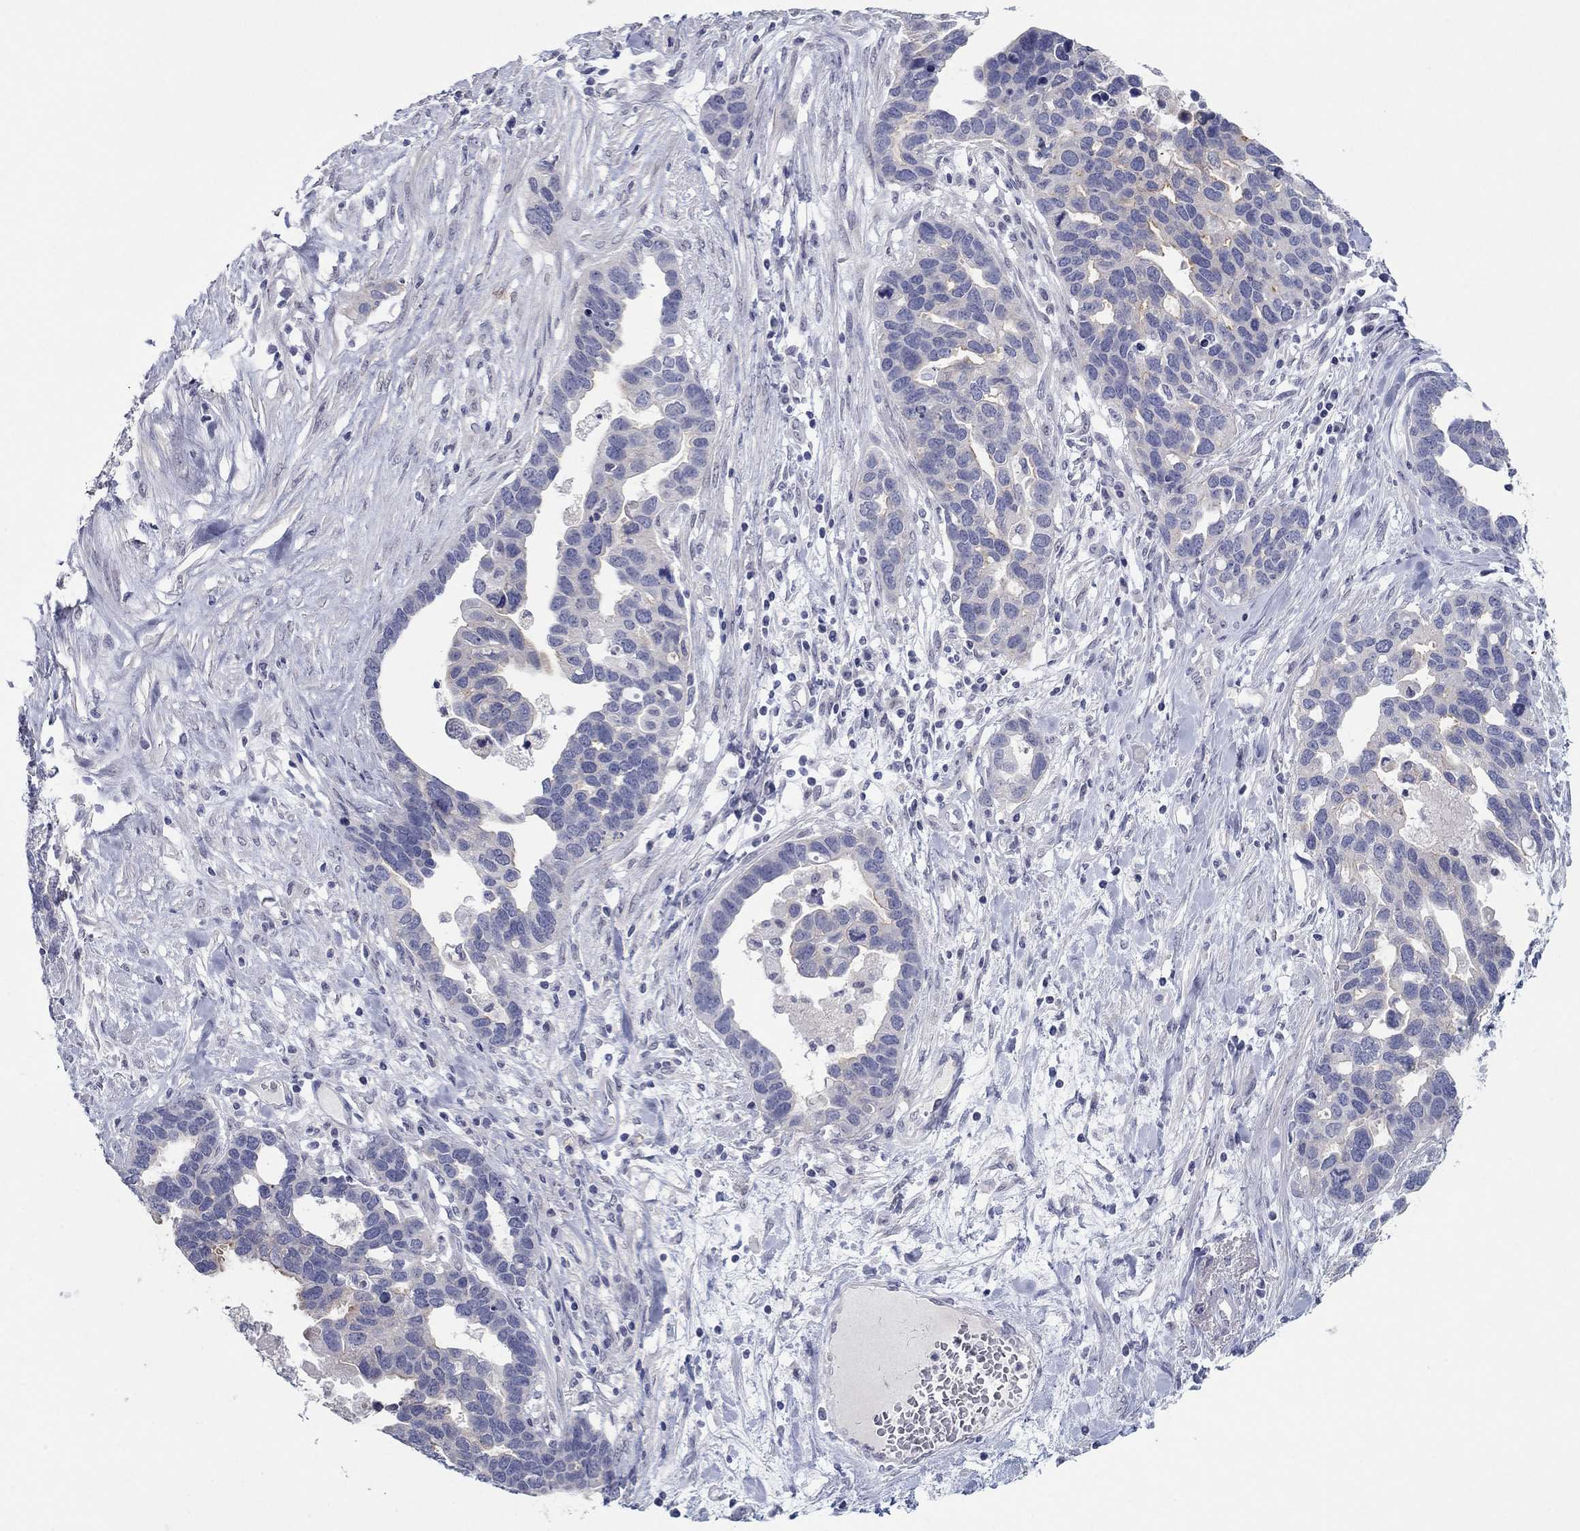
{"staining": {"intensity": "negative", "quantity": "none", "location": "none"}, "tissue": "ovarian cancer", "cell_type": "Tumor cells", "image_type": "cancer", "snomed": [{"axis": "morphology", "description": "Cystadenocarcinoma, serous, NOS"}, {"axis": "topography", "description": "Ovary"}], "caption": "Tumor cells are negative for protein expression in human ovarian serous cystadenocarcinoma. (DAB (3,3'-diaminobenzidine) IHC, high magnification).", "gene": "PLS1", "patient": {"sex": "female", "age": 54}}